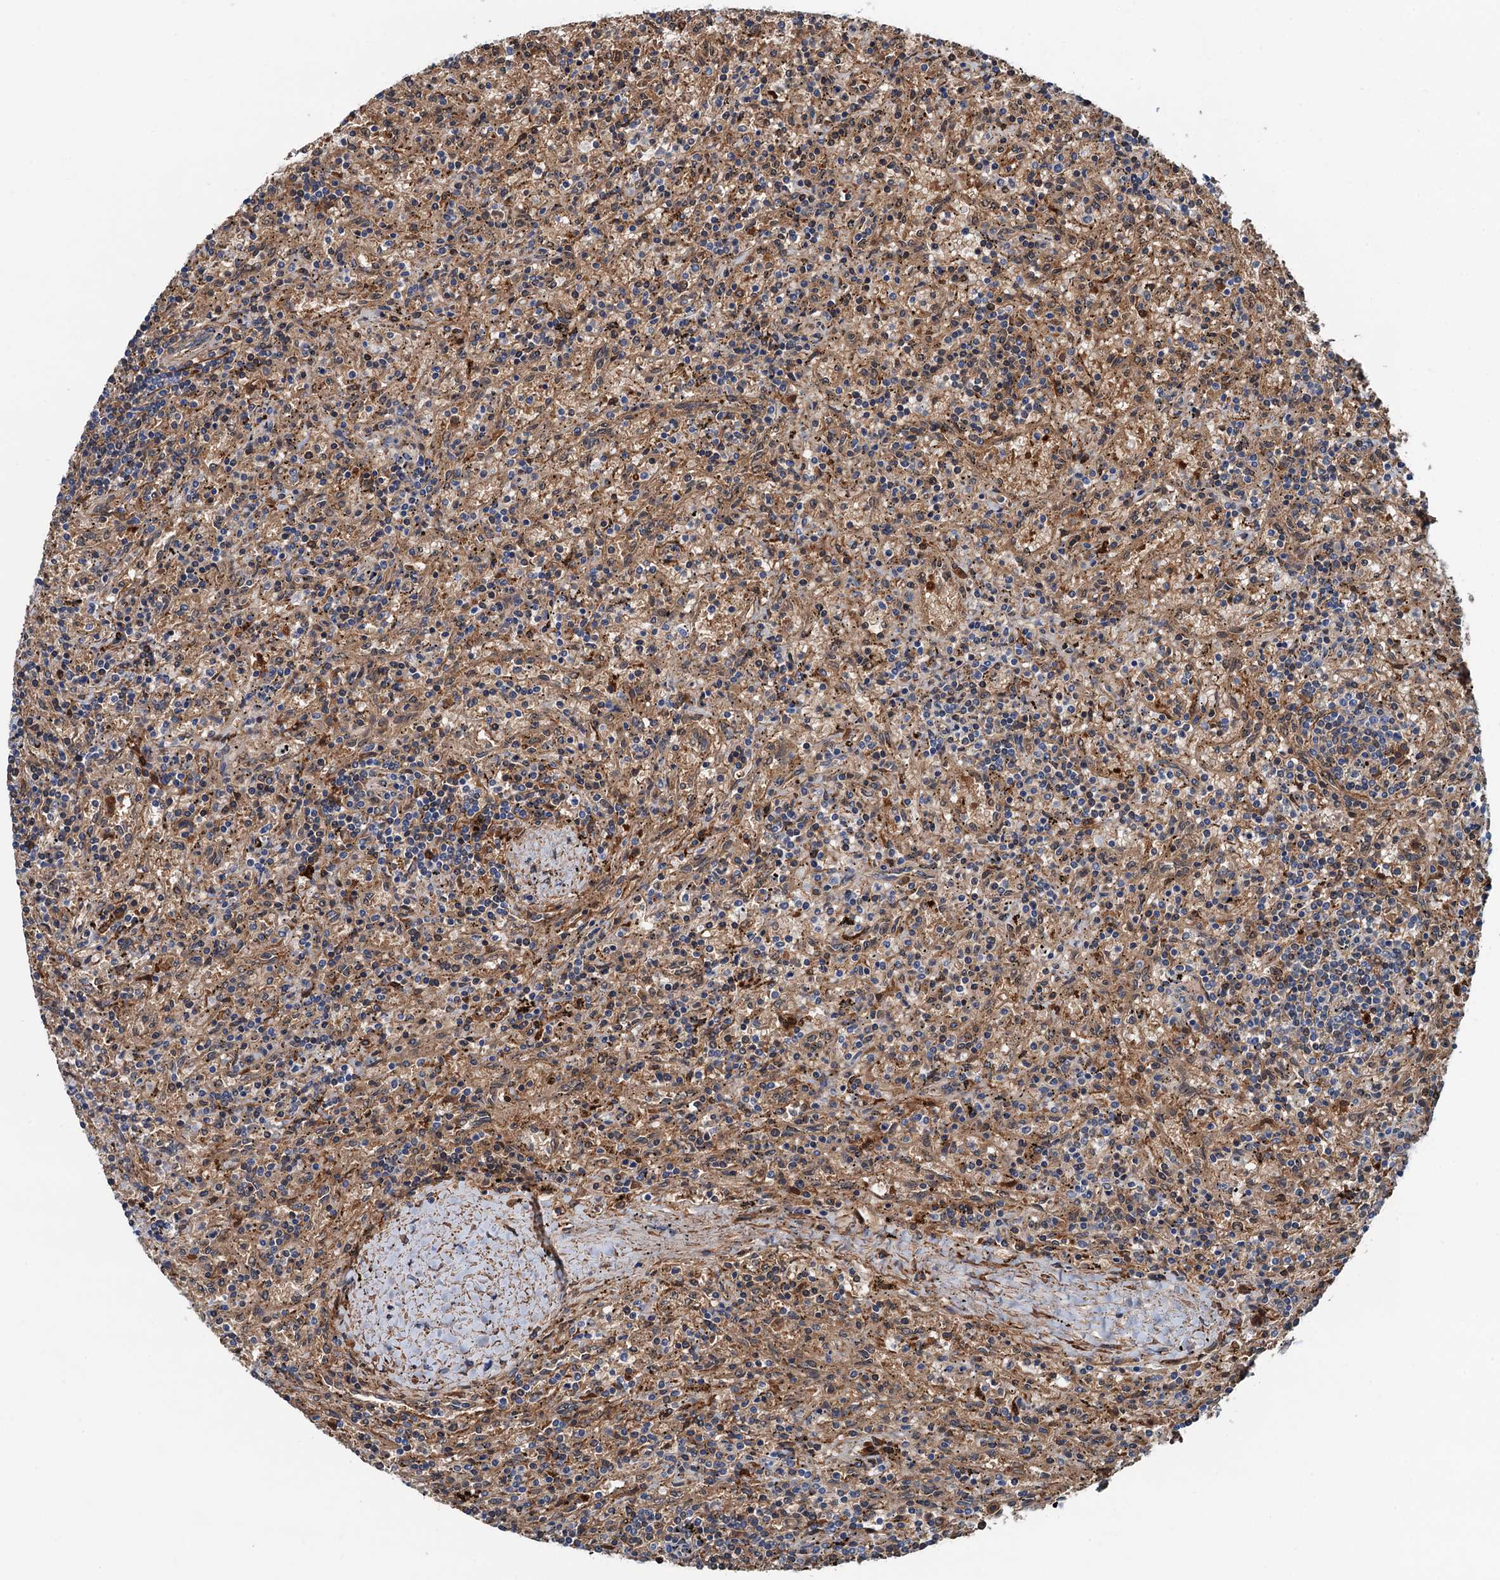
{"staining": {"intensity": "weak", "quantity": "<25%", "location": "cytoplasmic/membranous"}, "tissue": "lymphoma", "cell_type": "Tumor cells", "image_type": "cancer", "snomed": [{"axis": "morphology", "description": "Malignant lymphoma, non-Hodgkin's type, Low grade"}, {"axis": "topography", "description": "Spleen"}], "caption": "Malignant lymphoma, non-Hodgkin's type (low-grade) stained for a protein using immunohistochemistry (IHC) reveals no expression tumor cells.", "gene": "CSTPP1", "patient": {"sex": "male", "age": 76}}